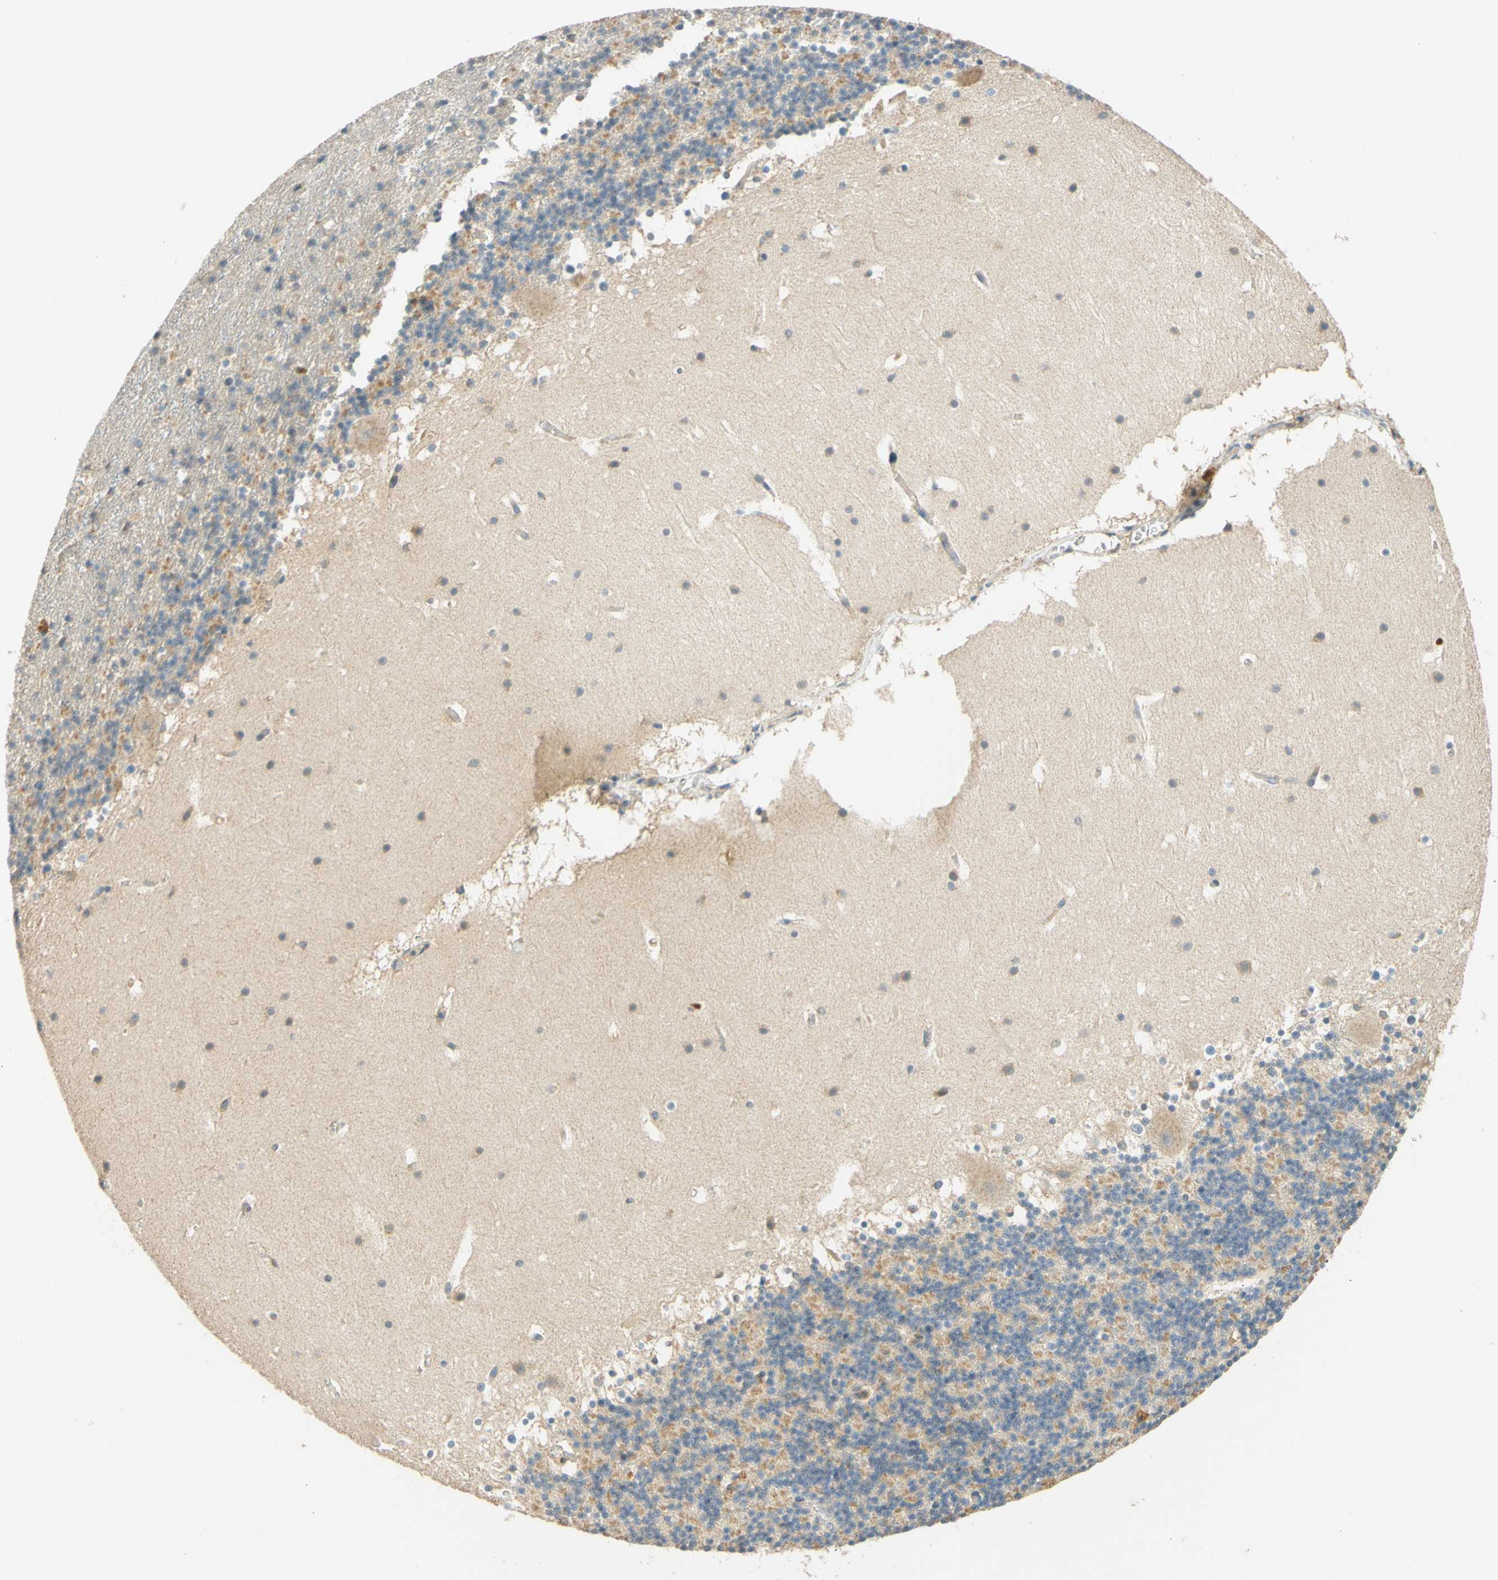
{"staining": {"intensity": "moderate", "quantity": "<25%", "location": "cytoplasmic/membranous"}, "tissue": "cerebellum", "cell_type": "Cells in granular layer", "image_type": "normal", "snomed": [{"axis": "morphology", "description": "Normal tissue, NOS"}, {"axis": "topography", "description": "Cerebellum"}], "caption": "IHC of benign human cerebellum displays low levels of moderate cytoplasmic/membranous staining in about <25% of cells in granular layer. (DAB (3,3'-diaminobenzidine) IHC with brightfield microscopy, high magnification).", "gene": "ENTREP2", "patient": {"sex": "male", "age": 45}}